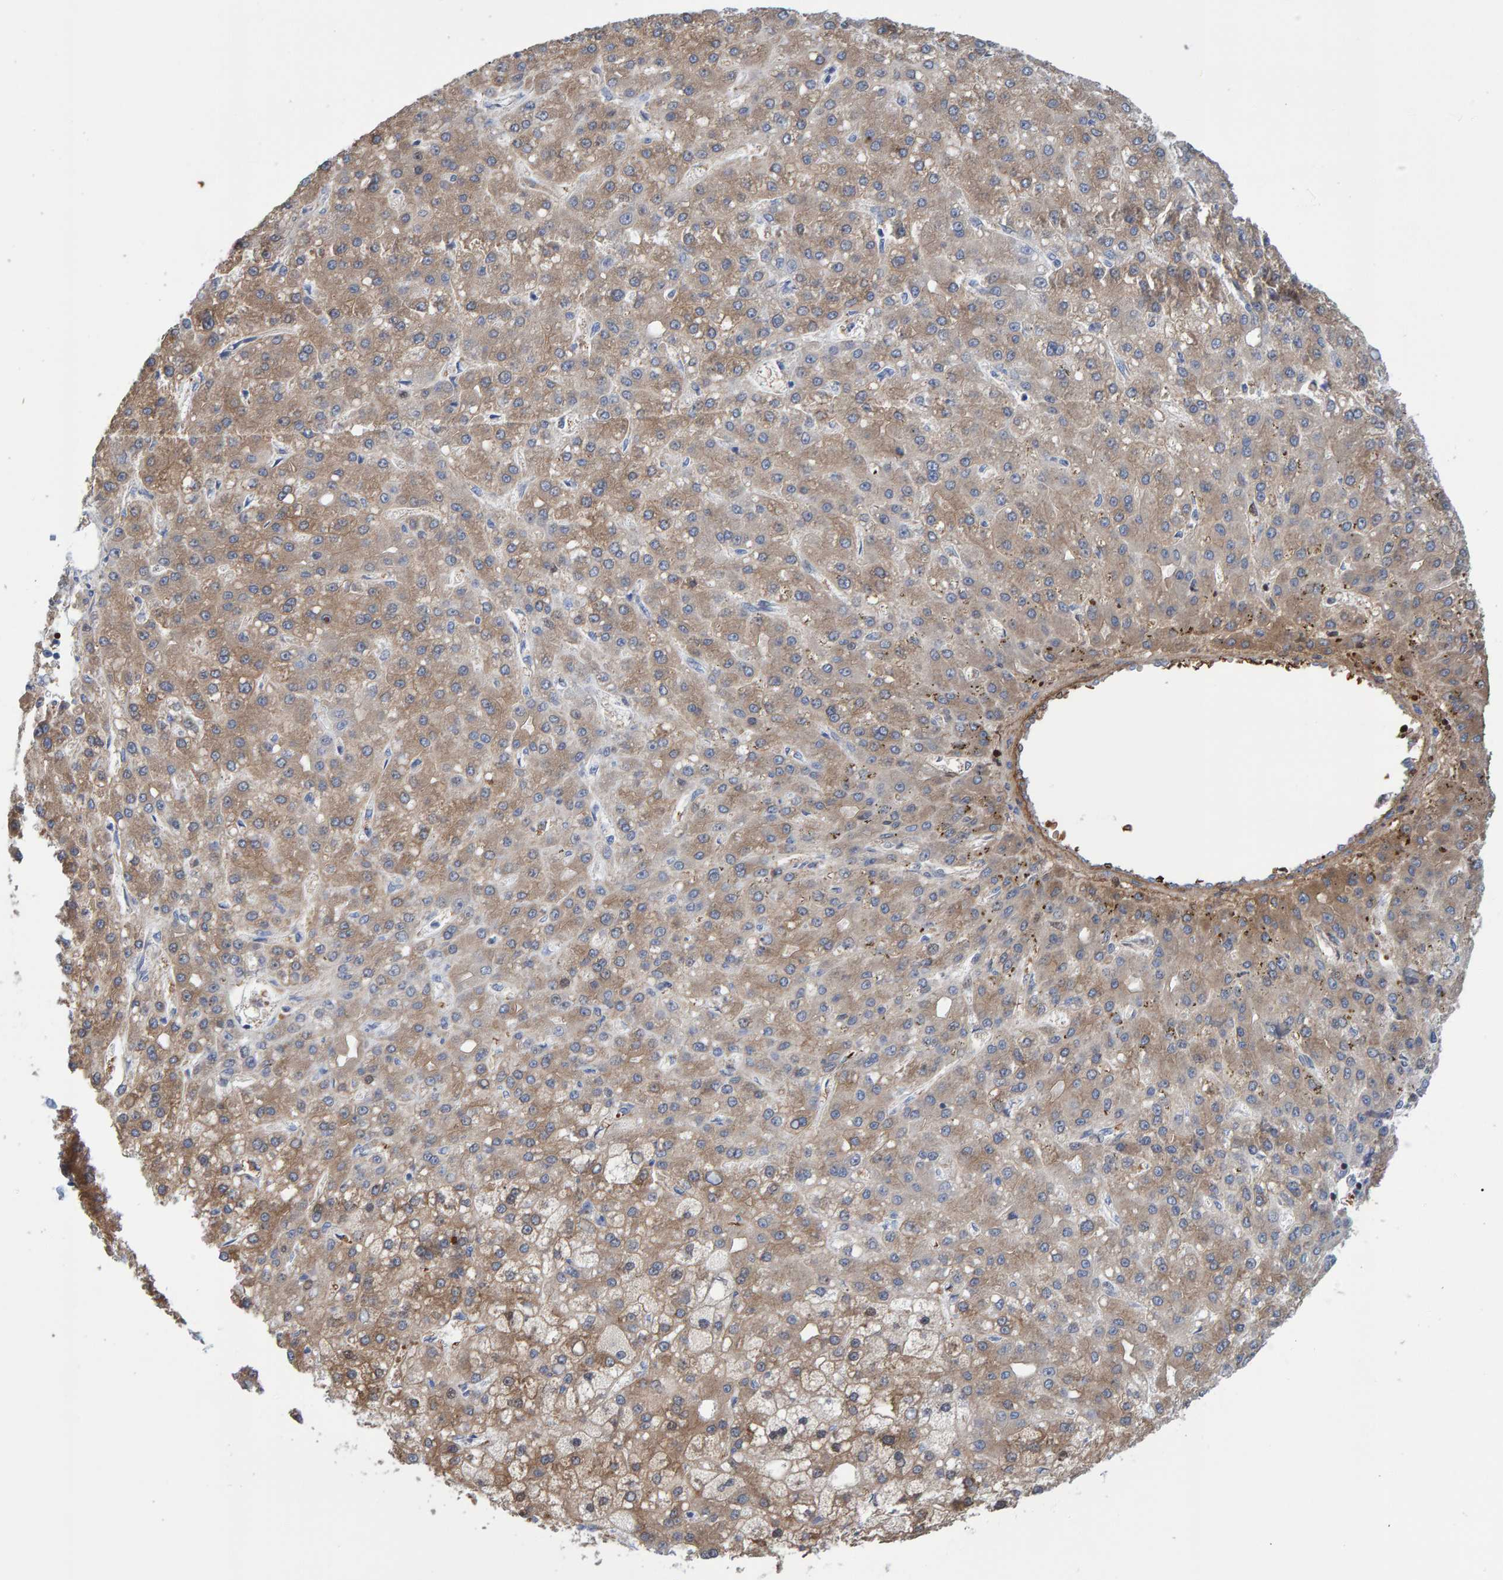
{"staining": {"intensity": "moderate", "quantity": ">75%", "location": "cytoplasmic/membranous"}, "tissue": "liver cancer", "cell_type": "Tumor cells", "image_type": "cancer", "snomed": [{"axis": "morphology", "description": "Carcinoma, Hepatocellular, NOS"}, {"axis": "topography", "description": "Liver"}], "caption": "A brown stain shows moderate cytoplasmic/membranous positivity of a protein in human liver cancer tumor cells. (brown staining indicates protein expression, while blue staining denotes nuclei).", "gene": "VPS9D1", "patient": {"sex": "male", "age": 67}}